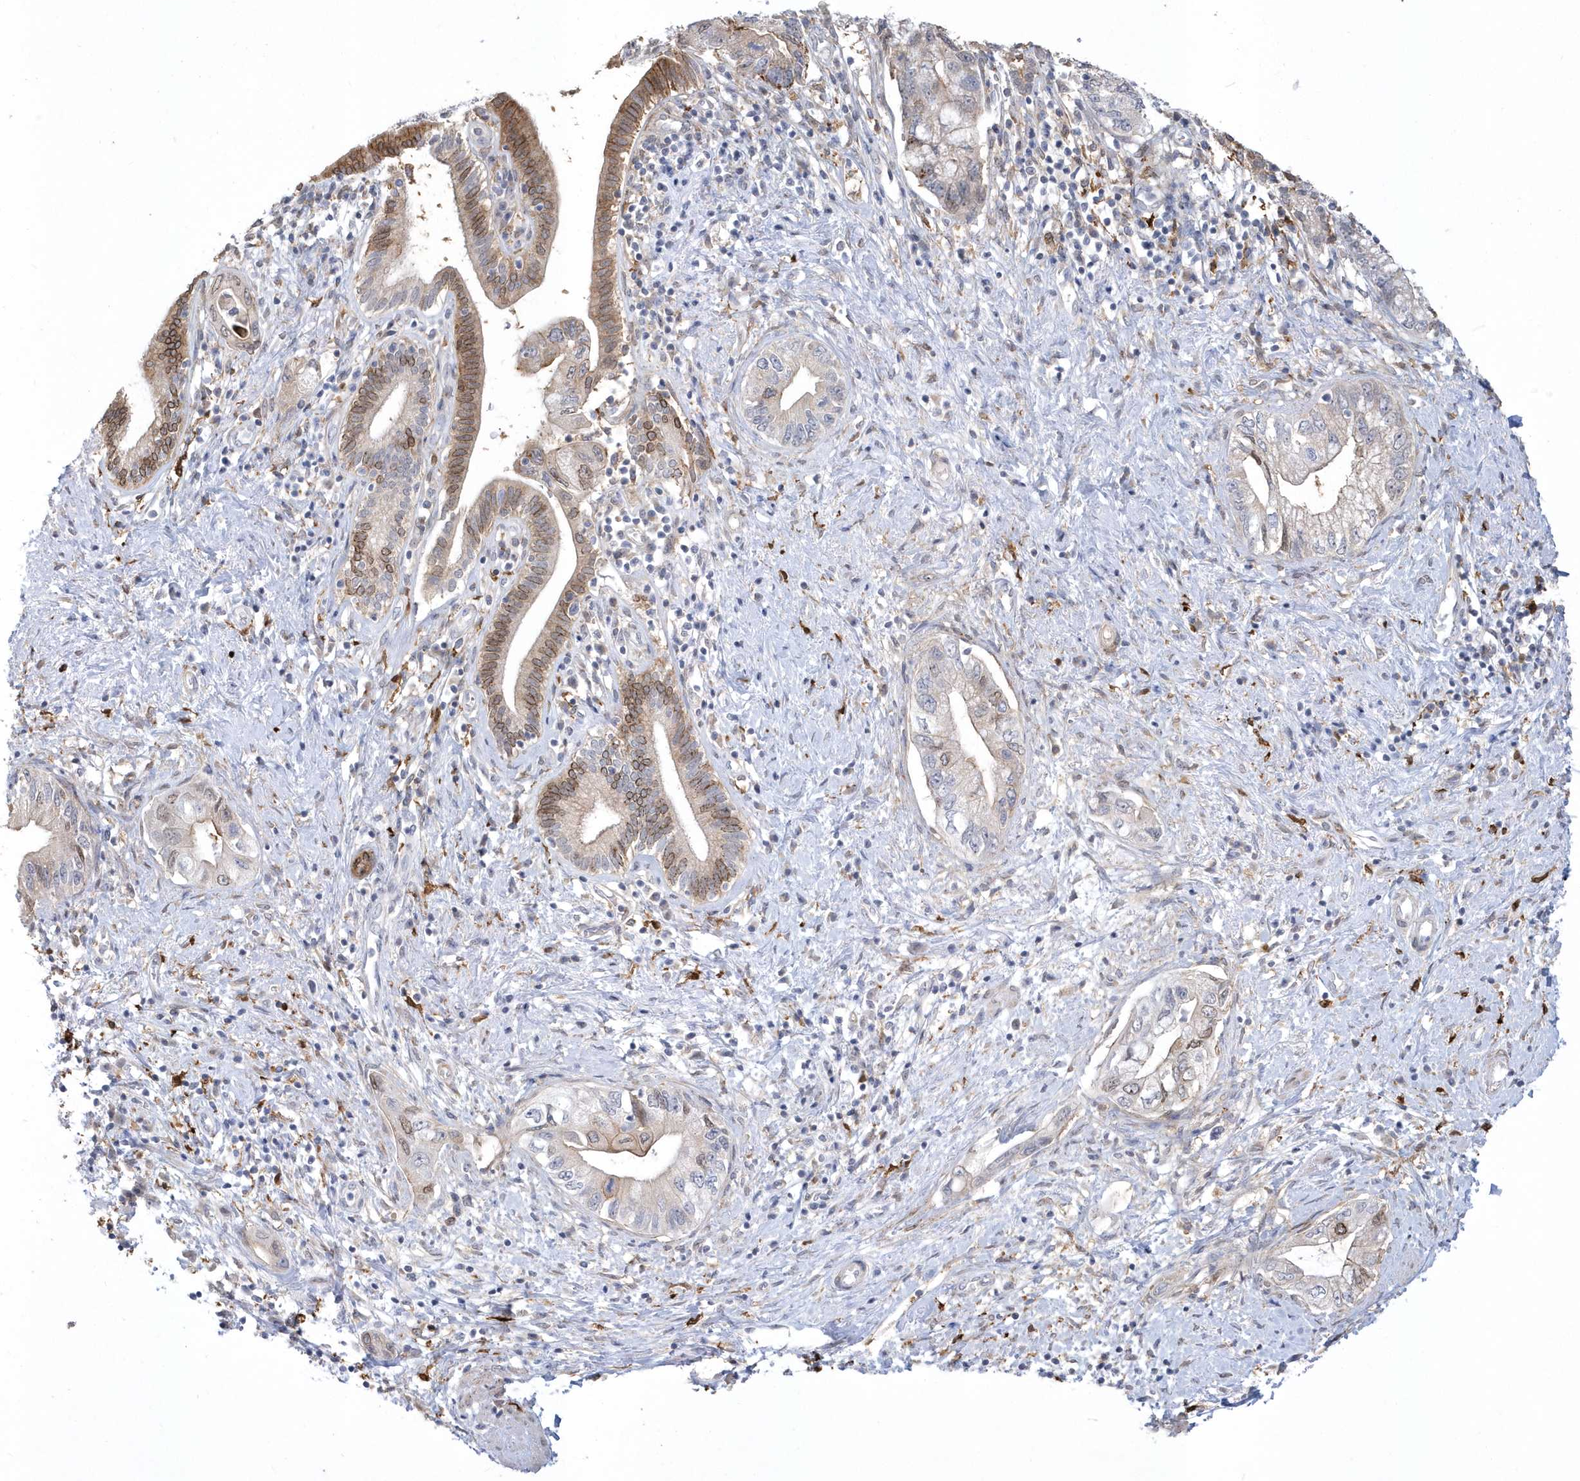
{"staining": {"intensity": "negative", "quantity": "none", "location": "none"}, "tissue": "pancreatic cancer", "cell_type": "Tumor cells", "image_type": "cancer", "snomed": [{"axis": "morphology", "description": "Adenocarcinoma, NOS"}, {"axis": "topography", "description": "Pancreas"}], "caption": "Immunohistochemistry (IHC) micrograph of human adenocarcinoma (pancreatic) stained for a protein (brown), which displays no positivity in tumor cells.", "gene": "TSPEAR", "patient": {"sex": "female", "age": 73}}